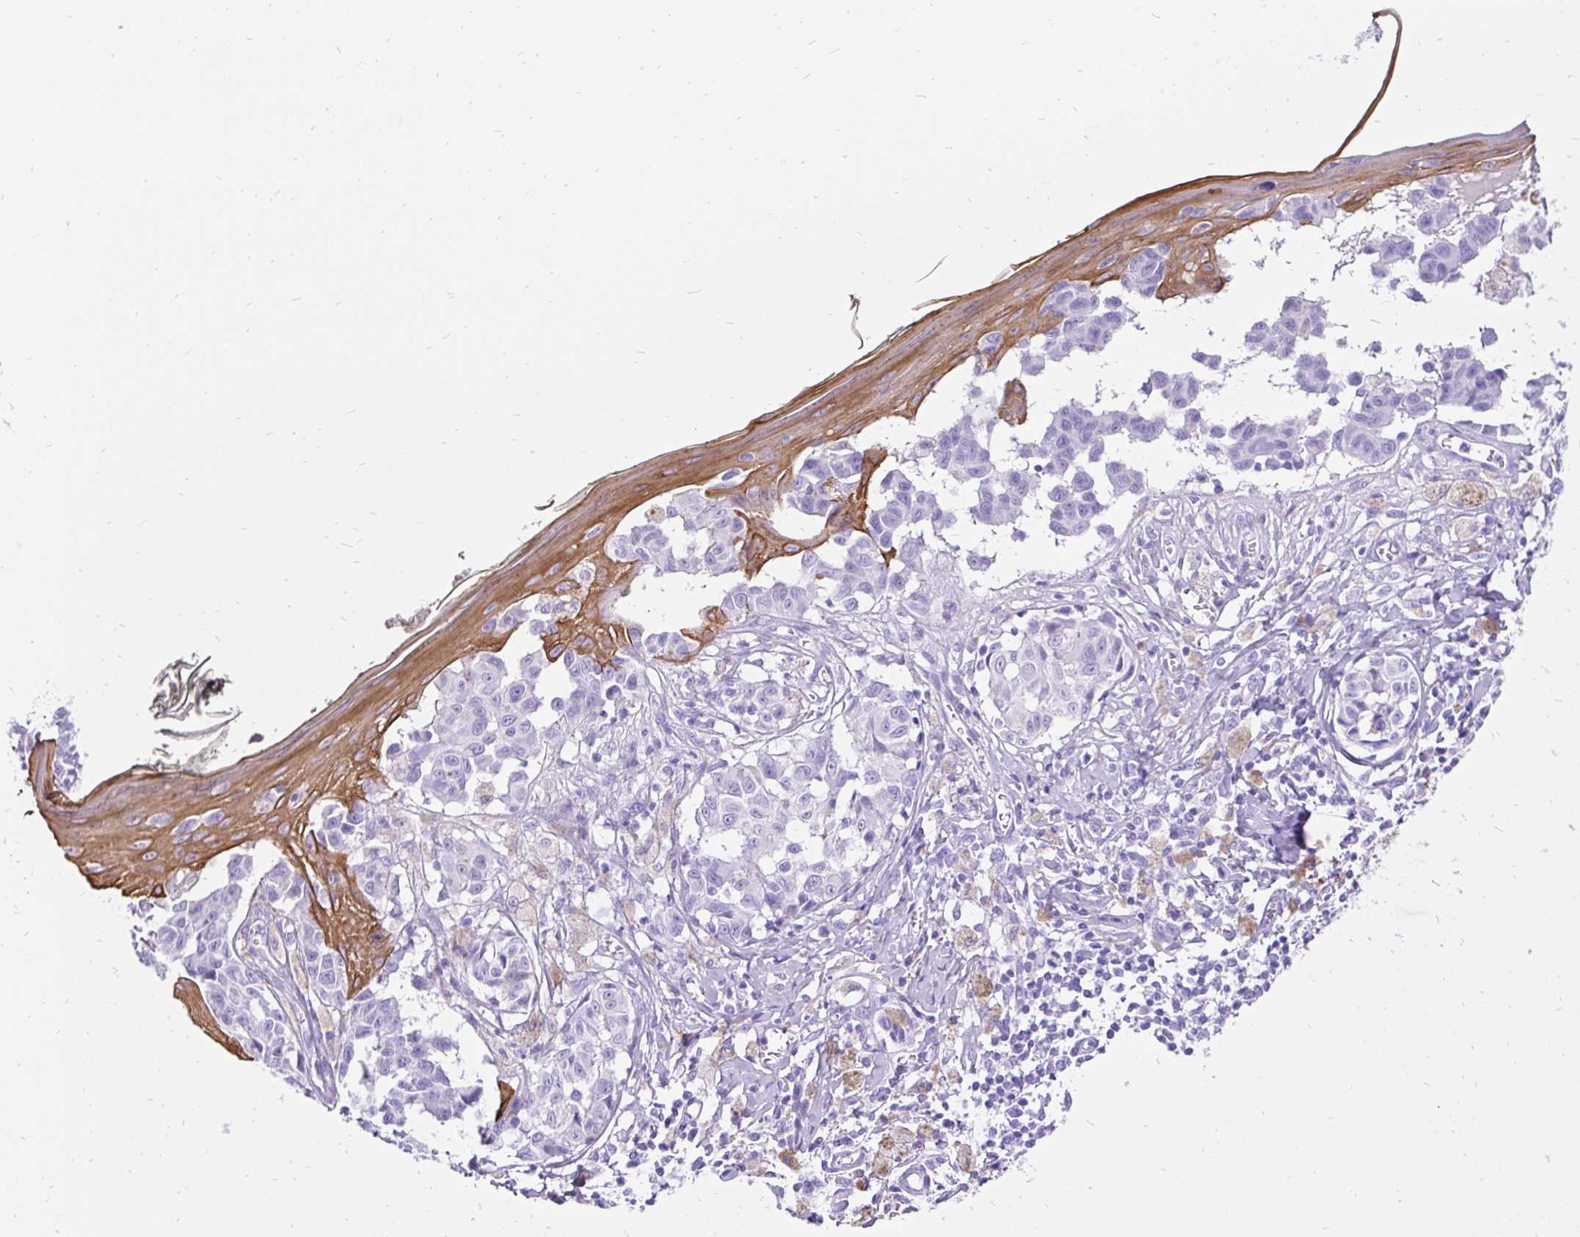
{"staining": {"intensity": "negative", "quantity": "none", "location": "none"}, "tissue": "melanoma", "cell_type": "Tumor cells", "image_type": "cancer", "snomed": [{"axis": "morphology", "description": "Malignant melanoma, NOS"}, {"axis": "topography", "description": "Skin"}], "caption": "This is a photomicrograph of IHC staining of melanoma, which shows no expression in tumor cells.", "gene": "KRT13", "patient": {"sex": "female", "age": 43}}